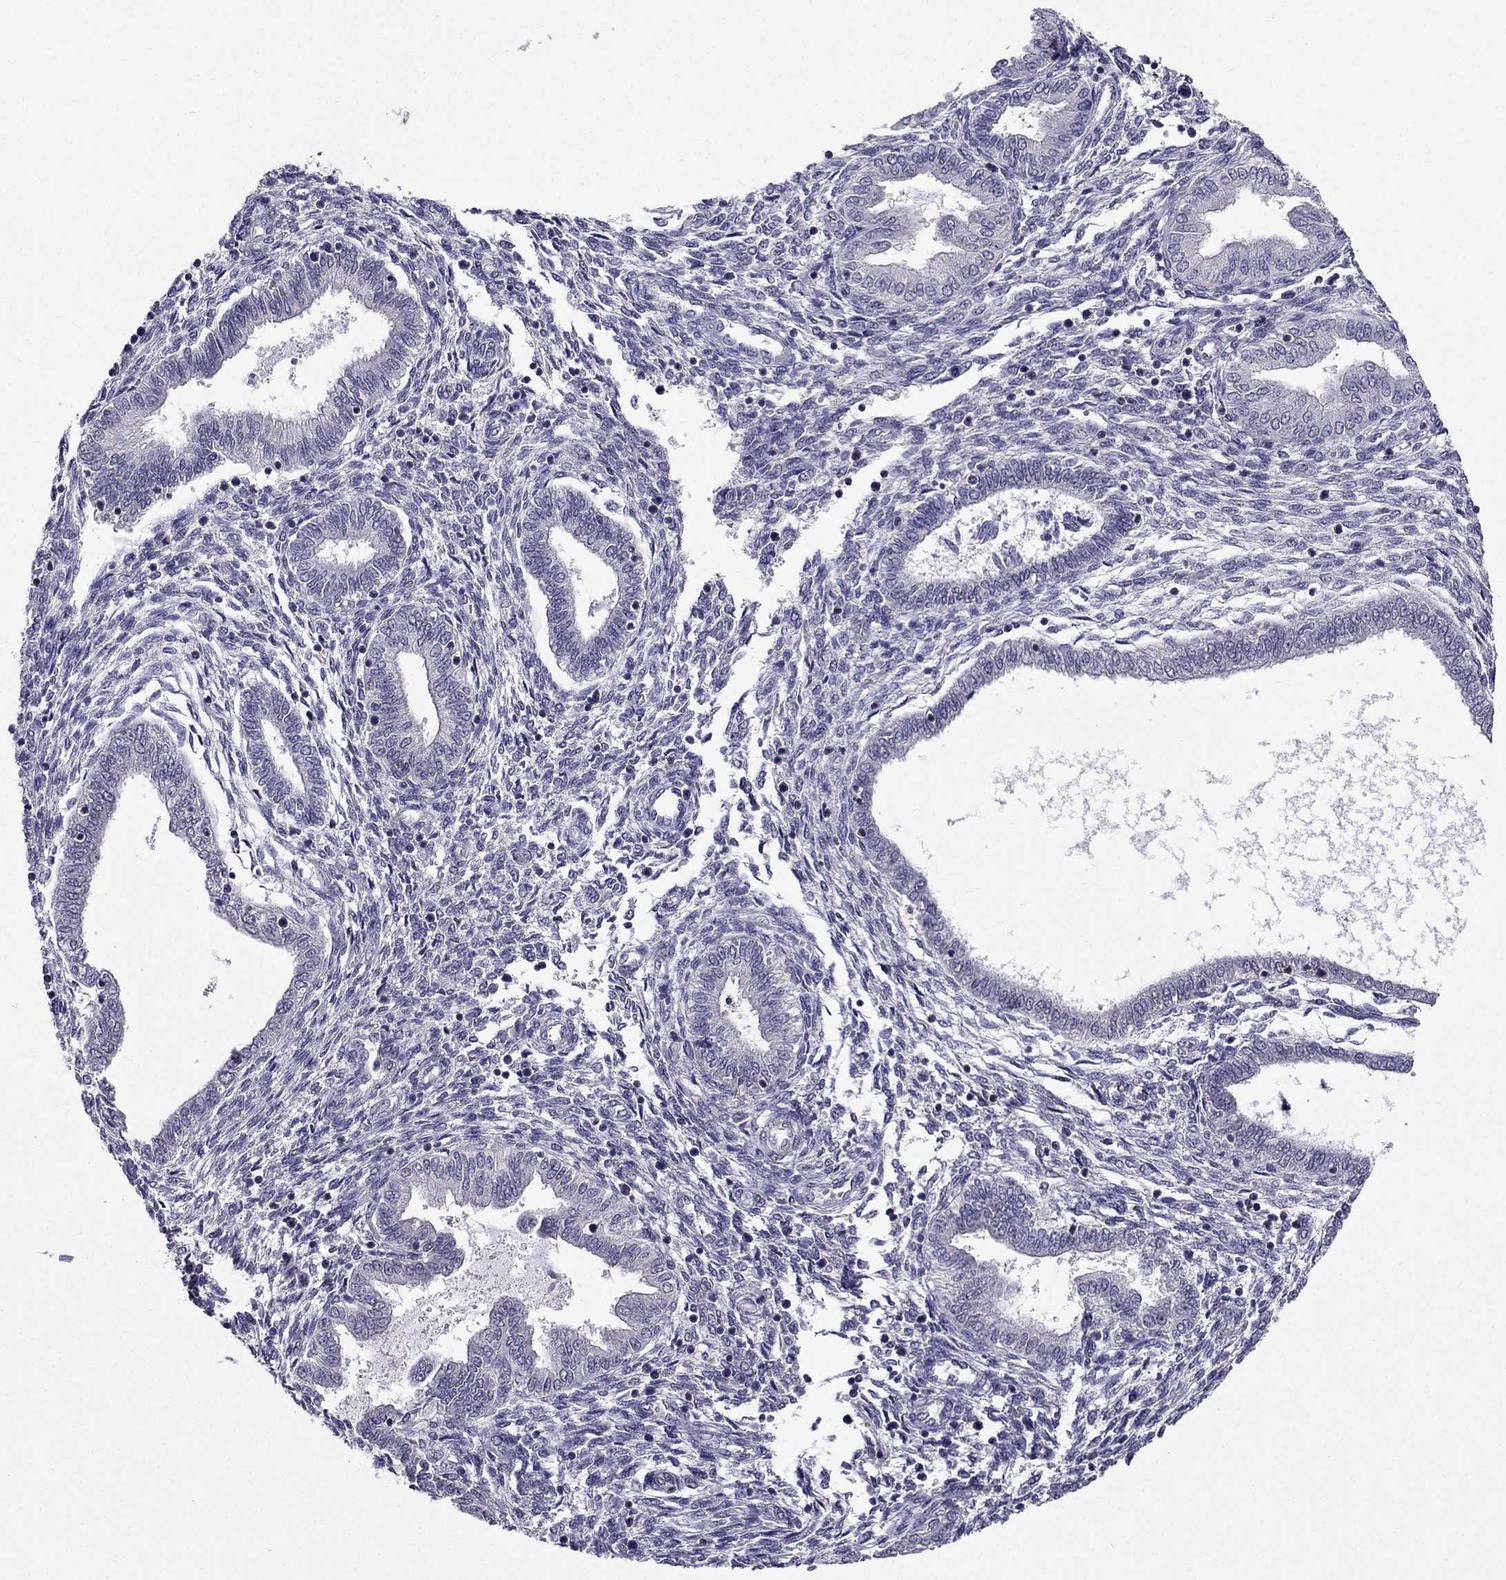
{"staining": {"intensity": "negative", "quantity": "none", "location": "none"}, "tissue": "endometrium", "cell_type": "Cells in endometrial stroma", "image_type": "normal", "snomed": [{"axis": "morphology", "description": "Normal tissue, NOS"}, {"axis": "topography", "description": "Endometrium"}], "caption": "Normal endometrium was stained to show a protein in brown. There is no significant staining in cells in endometrial stroma. (Immunohistochemistry (ihc), brightfield microscopy, high magnification).", "gene": "AAK1", "patient": {"sex": "female", "age": 42}}